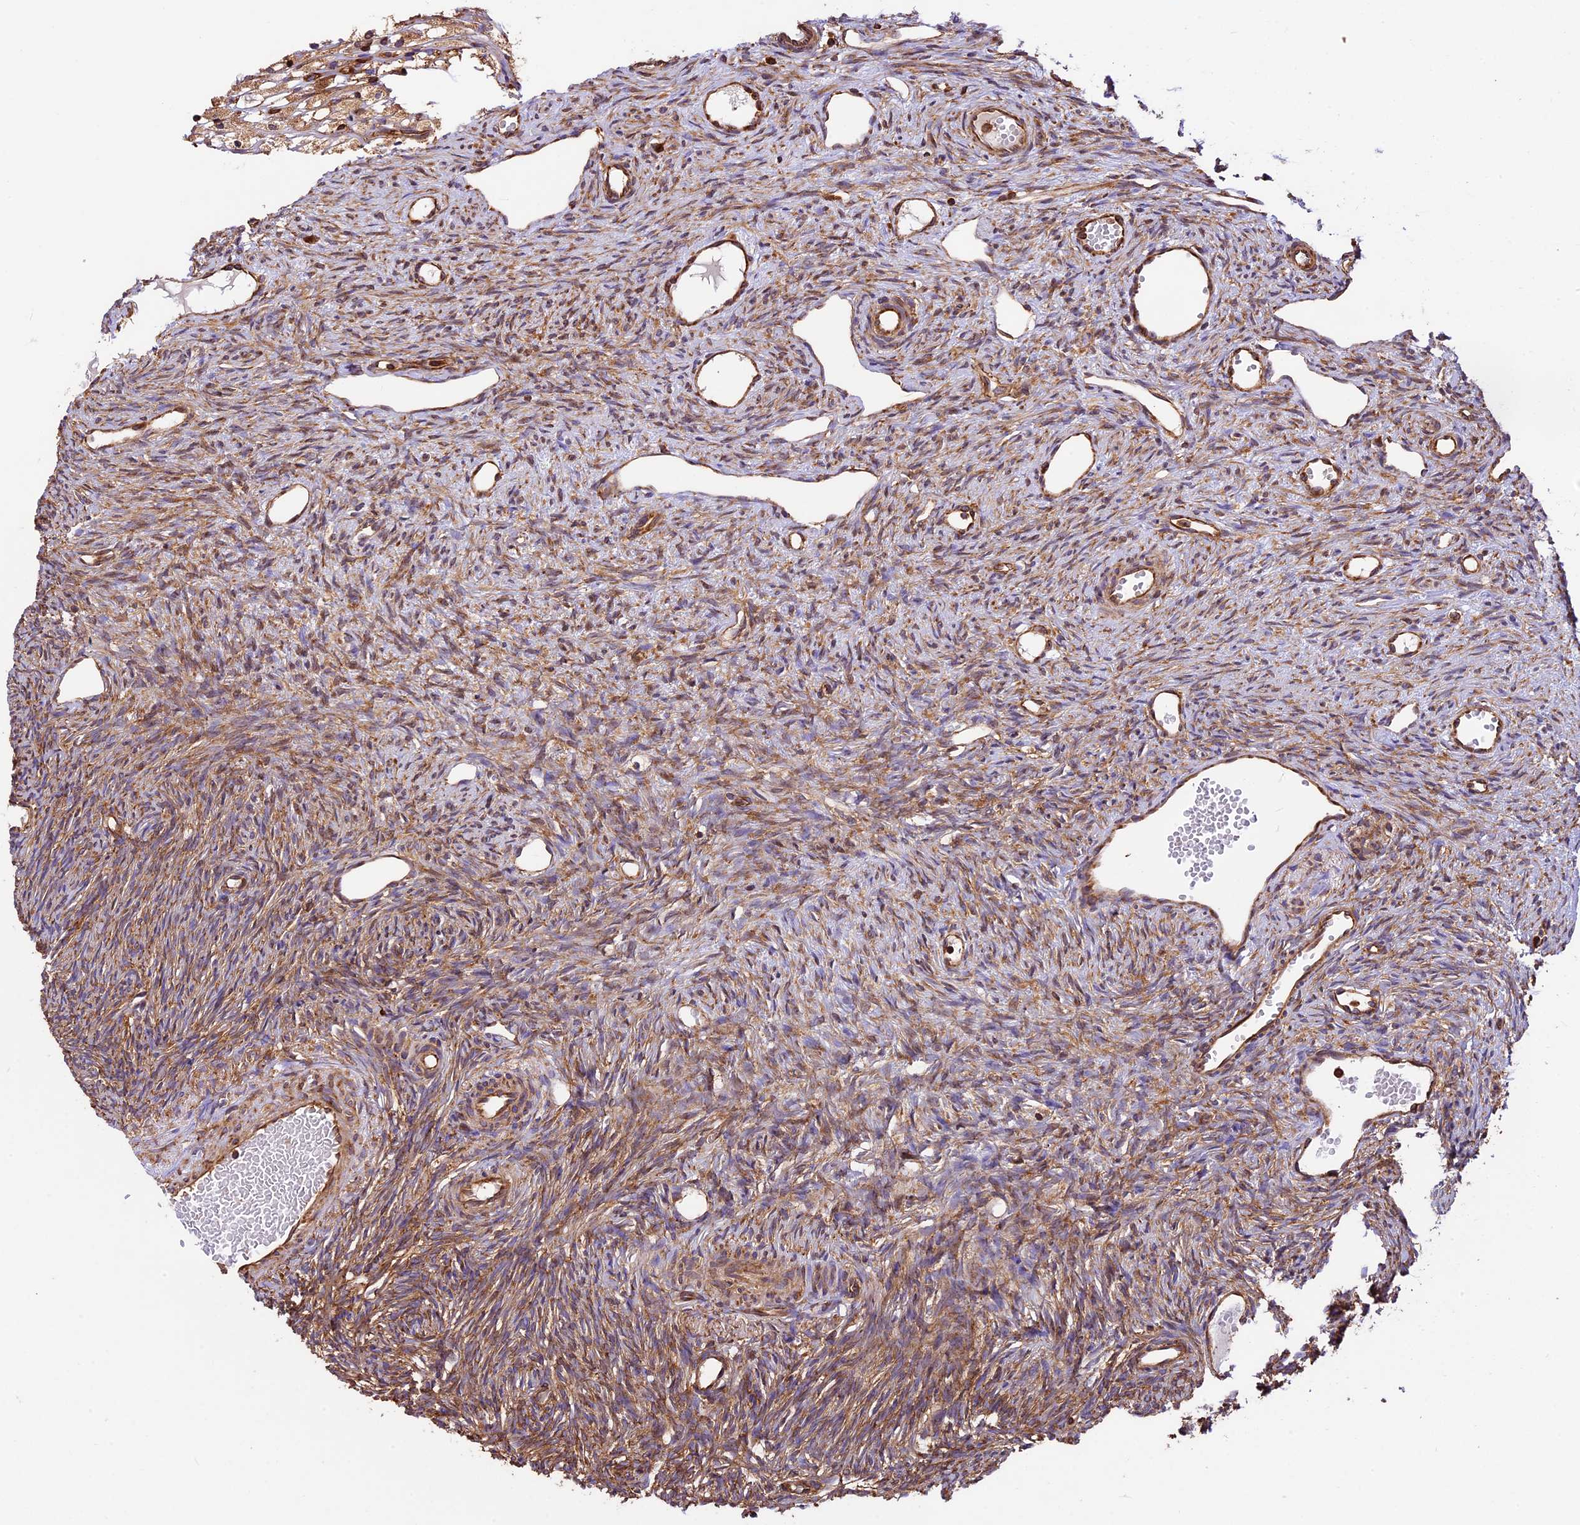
{"staining": {"intensity": "moderate", "quantity": "25%-75%", "location": "cytoplasmic/membranous"}, "tissue": "ovary", "cell_type": "Ovarian stroma cells", "image_type": "normal", "snomed": [{"axis": "morphology", "description": "Normal tissue, NOS"}, {"axis": "topography", "description": "Ovary"}], "caption": "An immunohistochemistry histopathology image of normal tissue is shown. Protein staining in brown labels moderate cytoplasmic/membranous positivity in ovary within ovarian stroma cells.", "gene": "KARS1", "patient": {"sex": "female", "age": 51}}